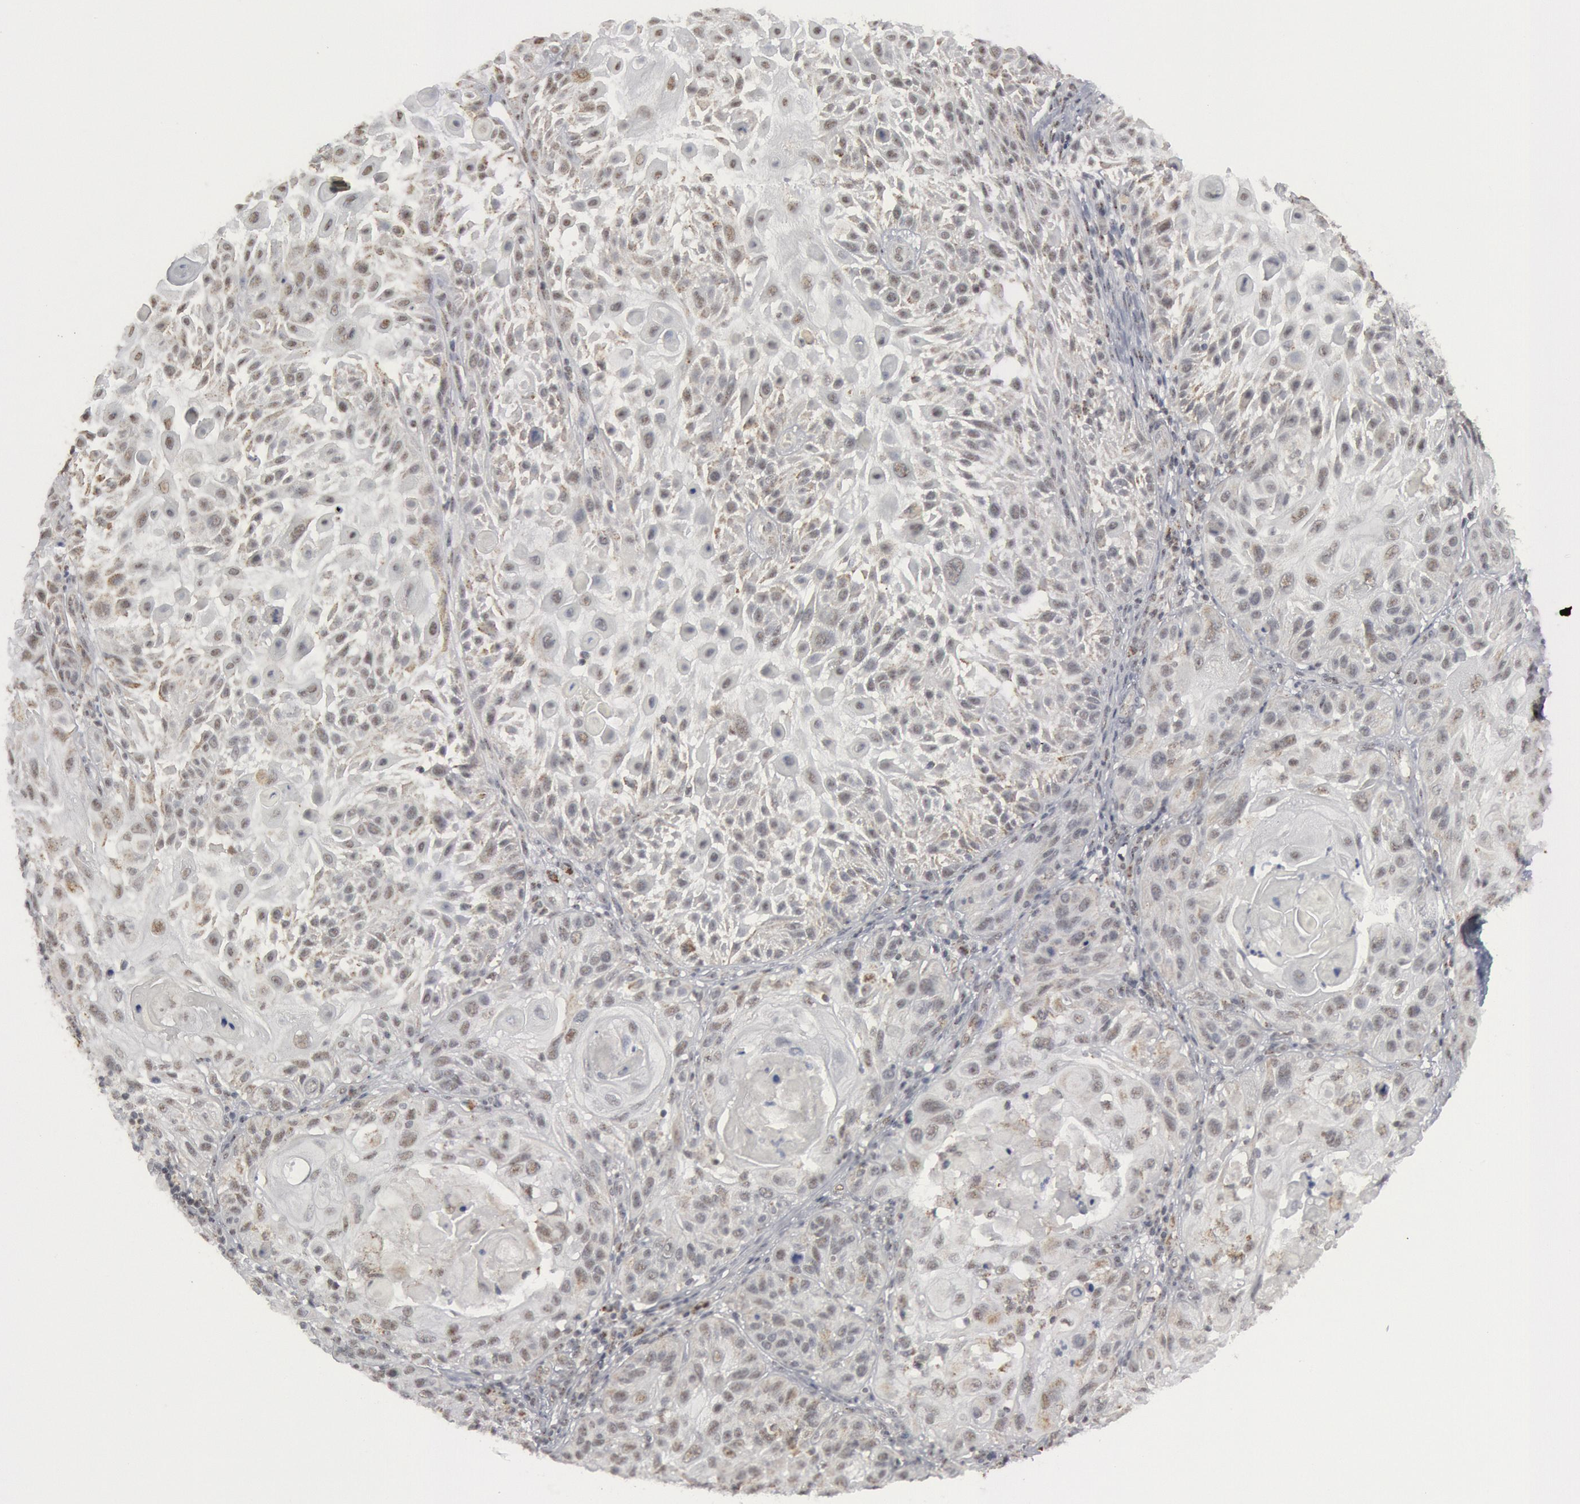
{"staining": {"intensity": "weak", "quantity": "<25%", "location": "cytoplasmic/membranous"}, "tissue": "skin cancer", "cell_type": "Tumor cells", "image_type": "cancer", "snomed": [{"axis": "morphology", "description": "Squamous cell carcinoma, NOS"}, {"axis": "topography", "description": "Skin"}], "caption": "This is a image of immunohistochemistry (IHC) staining of skin cancer, which shows no positivity in tumor cells.", "gene": "CASP9", "patient": {"sex": "female", "age": 89}}